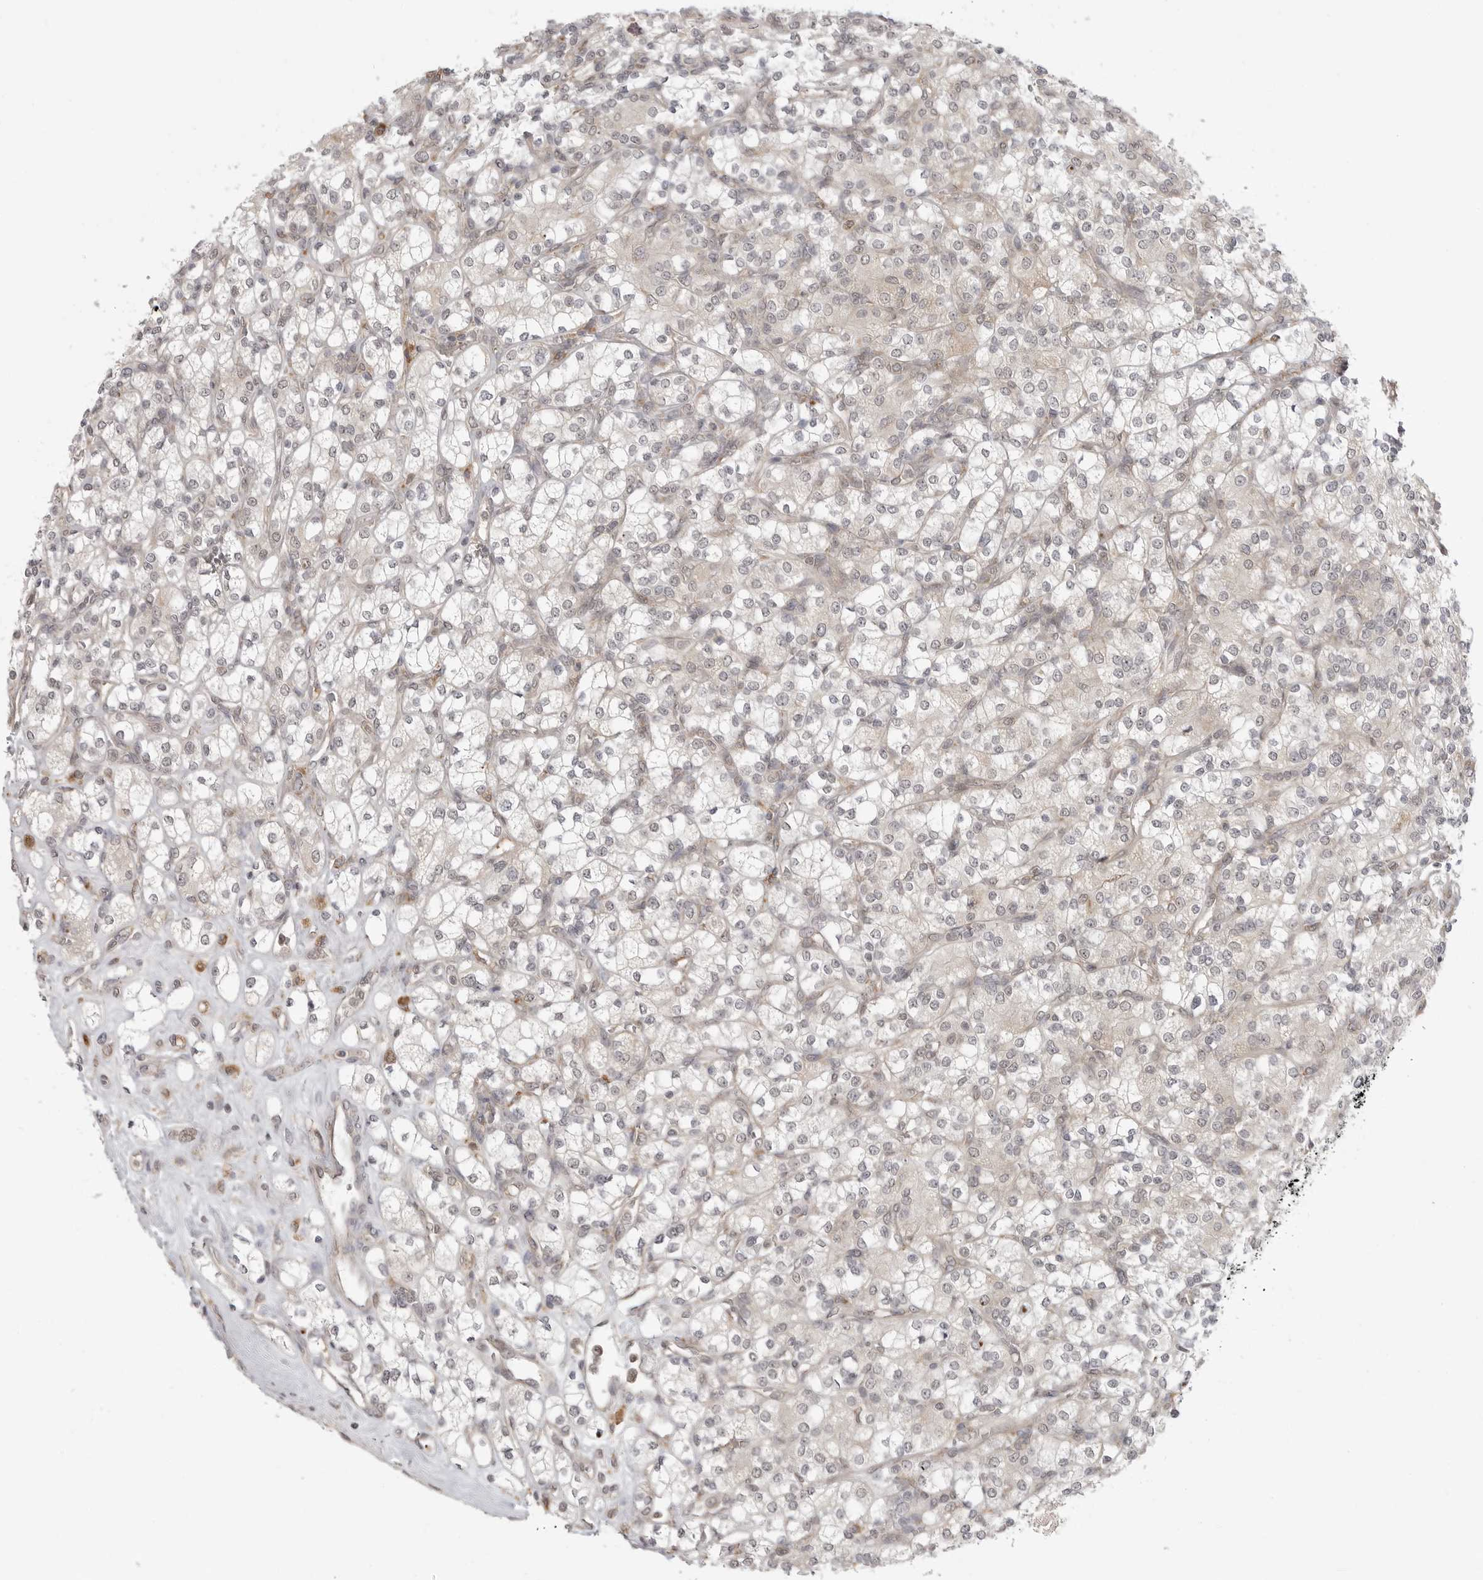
{"staining": {"intensity": "negative", "quantity": "none", "location": "none"}, "tissue": "renal cancer", "cell_type": "Tumor cells", "image_type": "cancer", "snomed": [{"axis": "morphology", "description": "Adenocarcinoma, NOS"}, {"axis": "topography", "description": "Kidney"}], "caption": "IHC micrograph of neoplastic tissue: renal cancer (adenocarcinoma) stained with DAB shows no significant protein staining in tumor cells. Nuclei are stained in blue.", "gene": "KALRN", "patient": {"sex": "male", "age": 77}}